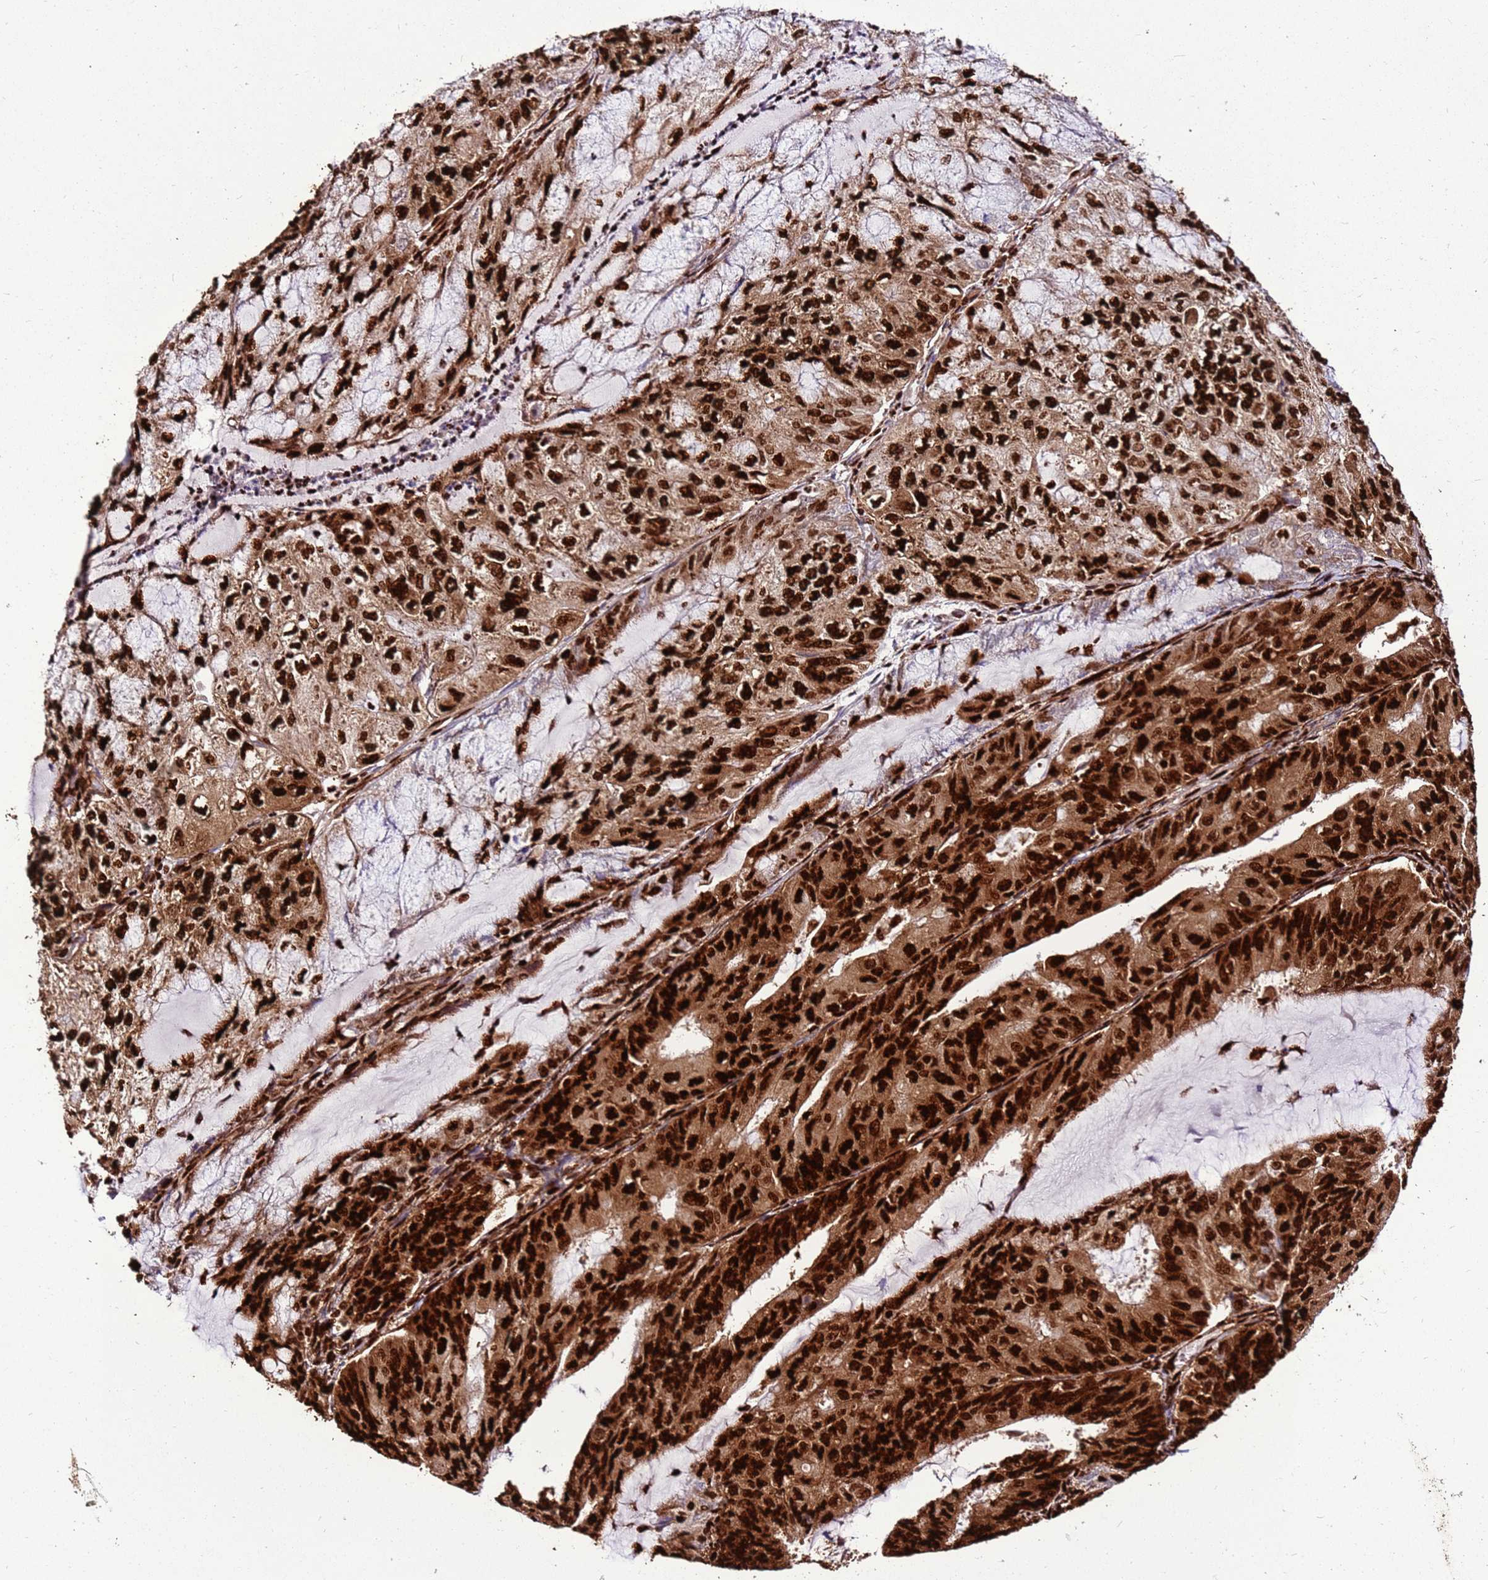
{"staining": {"intensity": "strong", "quantity": ">75%", "location": "cytoplasmic/membranous,nuclear"}, "tissue": "endometrial cancer", "cell_type": "Tumor cells", "image_type": "cancer", "snomed": [{"axis": "morphology", "description": "Adenocarcinoma, NOS"}, {"axis": "topography", "description": "Endometrium"}], "caption": "Immunohistochemistry staining of endometrial cancer (adenocarcinoma), which displays high levels of strong cytoplasmic/membranous and nuclear expression in about >75% of tumor cells indicating strong cytoplasmic/membranous and nuclear protein expression. The staining was performed using DAB (brown) for protein detection and nuclei were counterstained in hematoxylin (blue).", "gene": "HNRNPAB", "patient": {"sex": "female", "age": 81}}